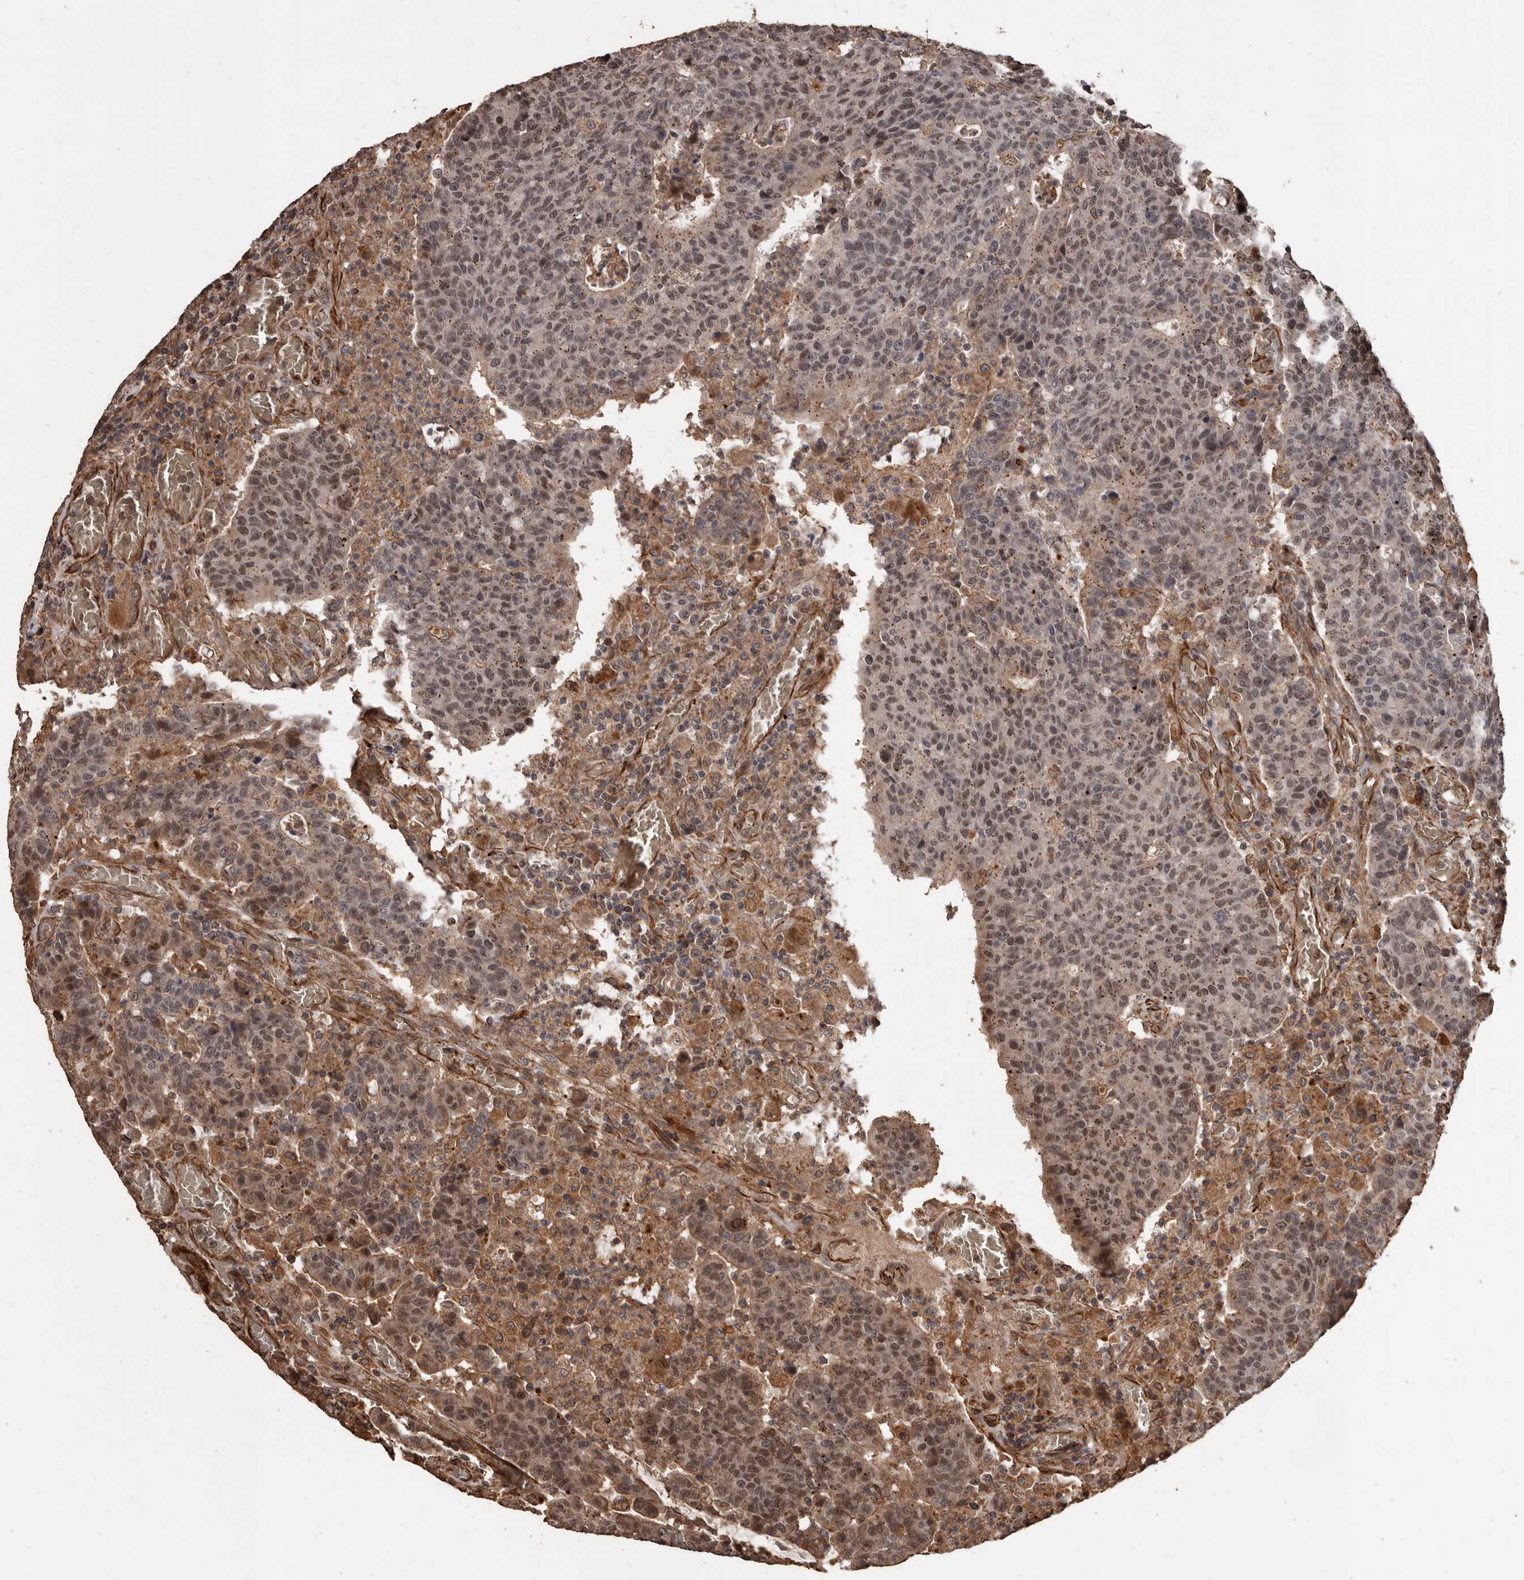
{"staining": {"intensity": "moderate", "quantity": "25%-75%", "location": "cytoplasmic/membranous,nuclear"}, "tissue": "colorectal cancer", "cell_type": "Tumor cells", "image_type": "cancer", "snomed": [{"axis": "morphology", "description": "Adenocarcinoma, NOS"}, {"axis": "topography", "description": "Colon"}], "caption": "Immunohistochemistry (IHC) (DAB (3,3'-diaminobenzidine)) staining of human colorectal adenocarcinoma exhibits moderate cytoplasmic/membranous and nuclear protein expression in approximately 25%-75% of tumor cells.", "gene": "BRAT1", "patient": {"sex": "female", "age": 75}}